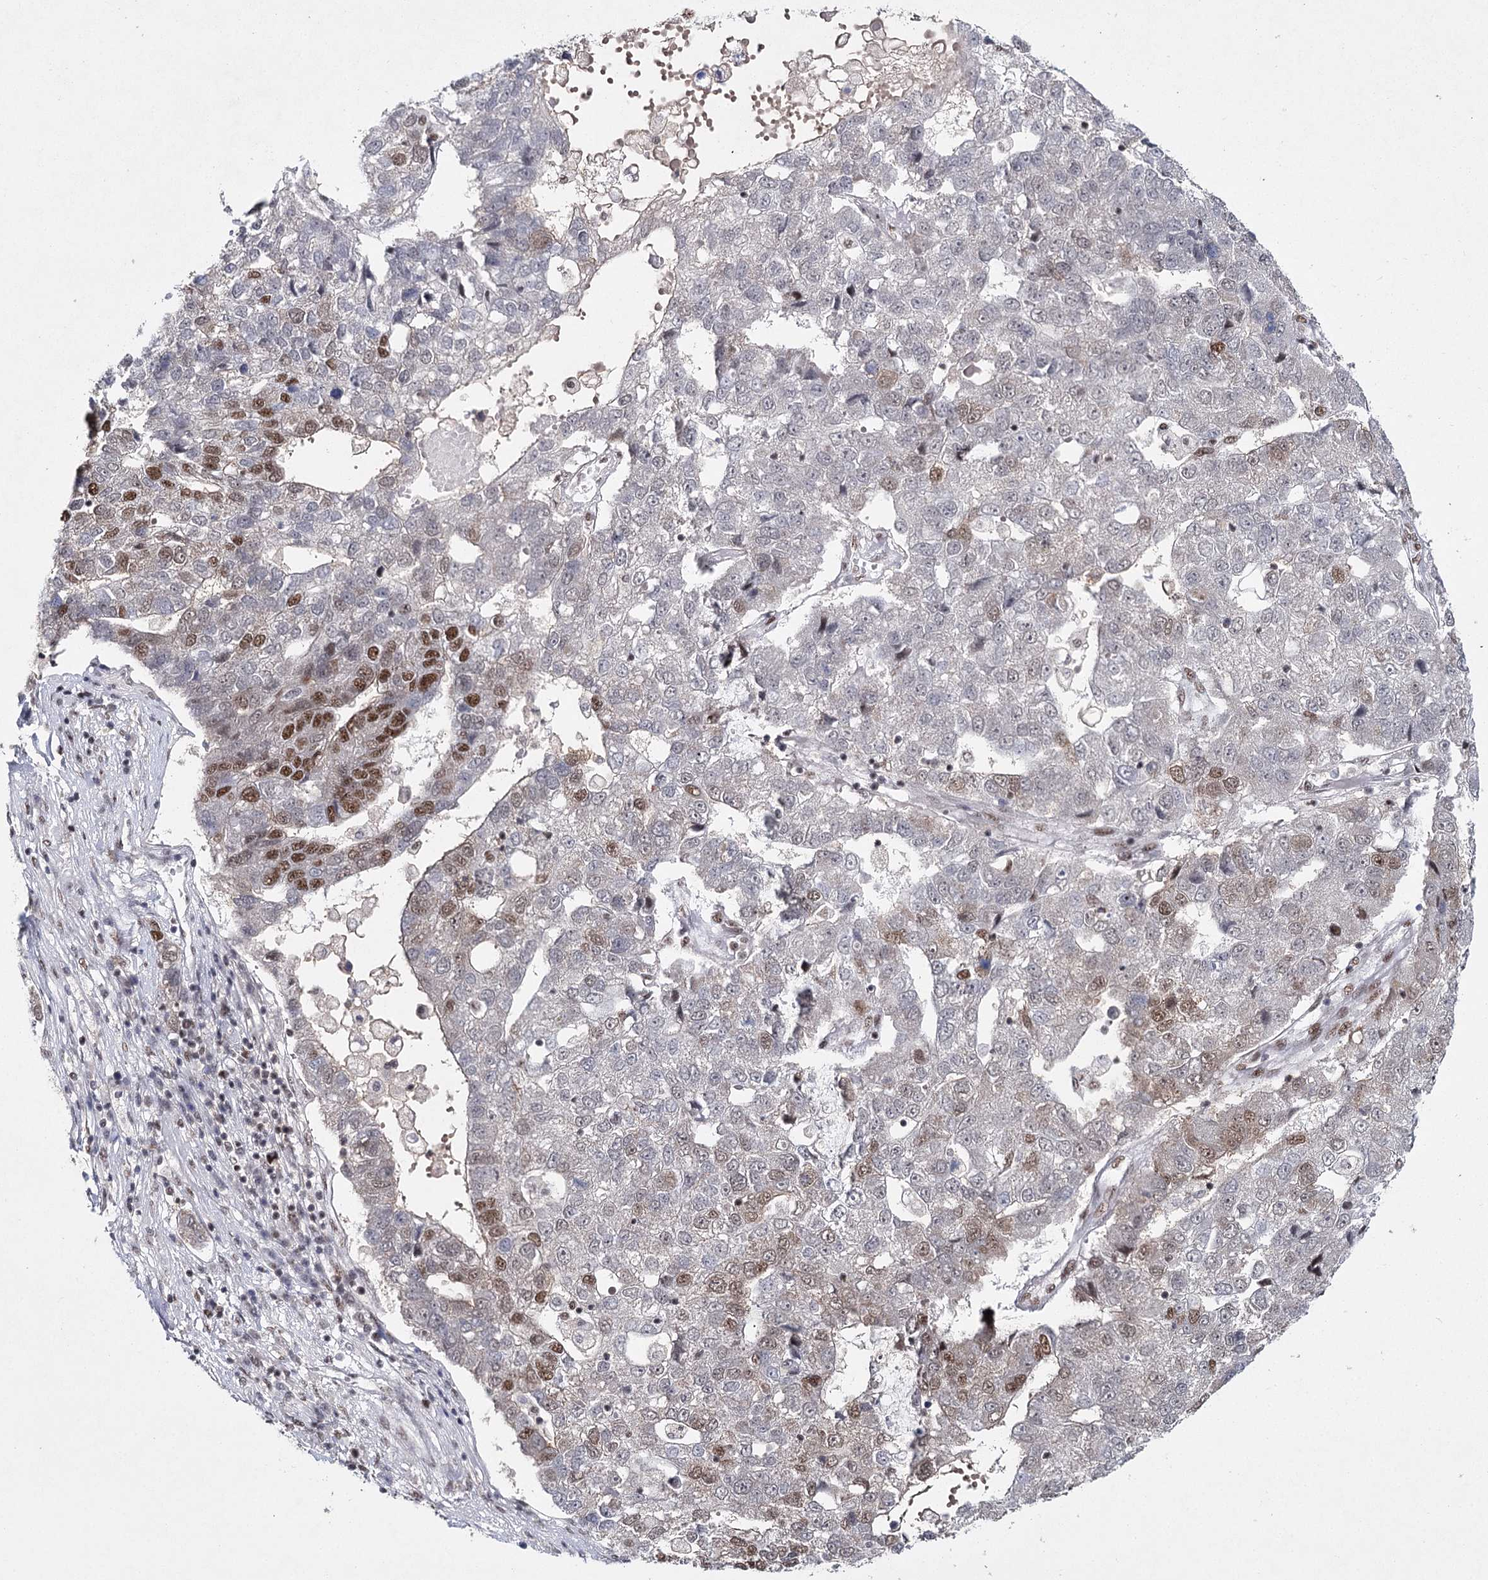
{"staining": {"intensity": "moderate", "quantity": "25%-75%", "location": "nuclear"}, "tissue": "pancreatic cancer", "cell_type": "Tumor cells", "image_type": "cancer", "snomed": [{"axis": "morphology", "description": "Adenocarcinoma, NOS"}, {"axis": "topography", "description": "Pancreas"}], "caption": "About 25%-75% of tumor cells in pancreatic cancer (adenocarcinoma) display moderate nuclear protein expression as visualized by brown immunohistochemical staining.", "gene": "SCAF8", "patient": {"sex": "female", "age": 61}}